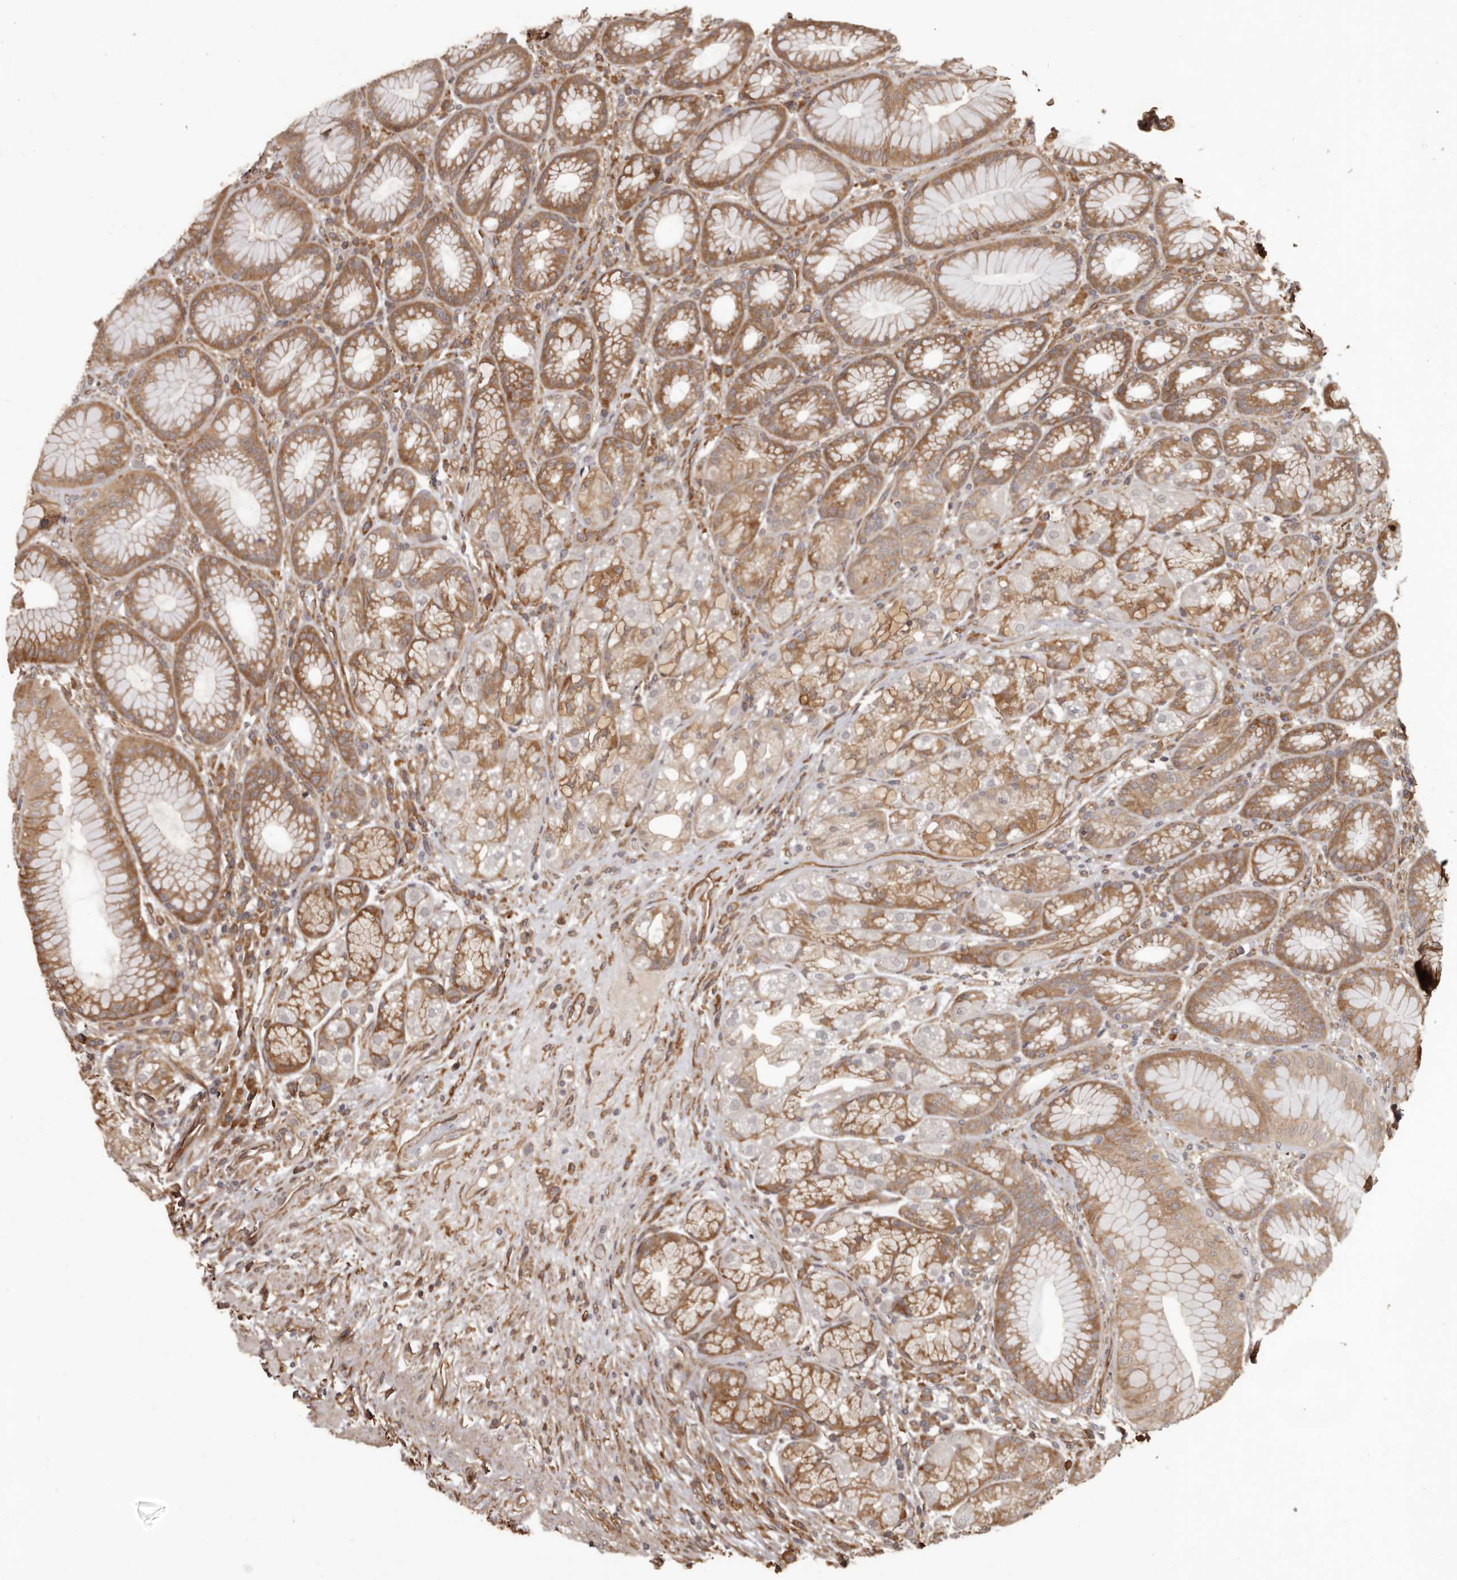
{"staining": {"intensity": "moderate", "quantity": ">75%", "location": "cytoplasmic/membranous"}, "tissue": "stomach", "cell_type": "Glandular cells", "image_type": "normal", "snomed": [{"axis": "morphology", "description": "Normal tissue, NOS"}, {"axis": "topography", "description": "Stomach"}], "caption": "This photomicrograph reveals IHC staining of unremarkable stomach, with medium moderate cytoplasmic/membranous staining in approximately >75% of glandular cells.", "gene": "SLITRK6", "patient": {"sex": "male", "age": 57}}